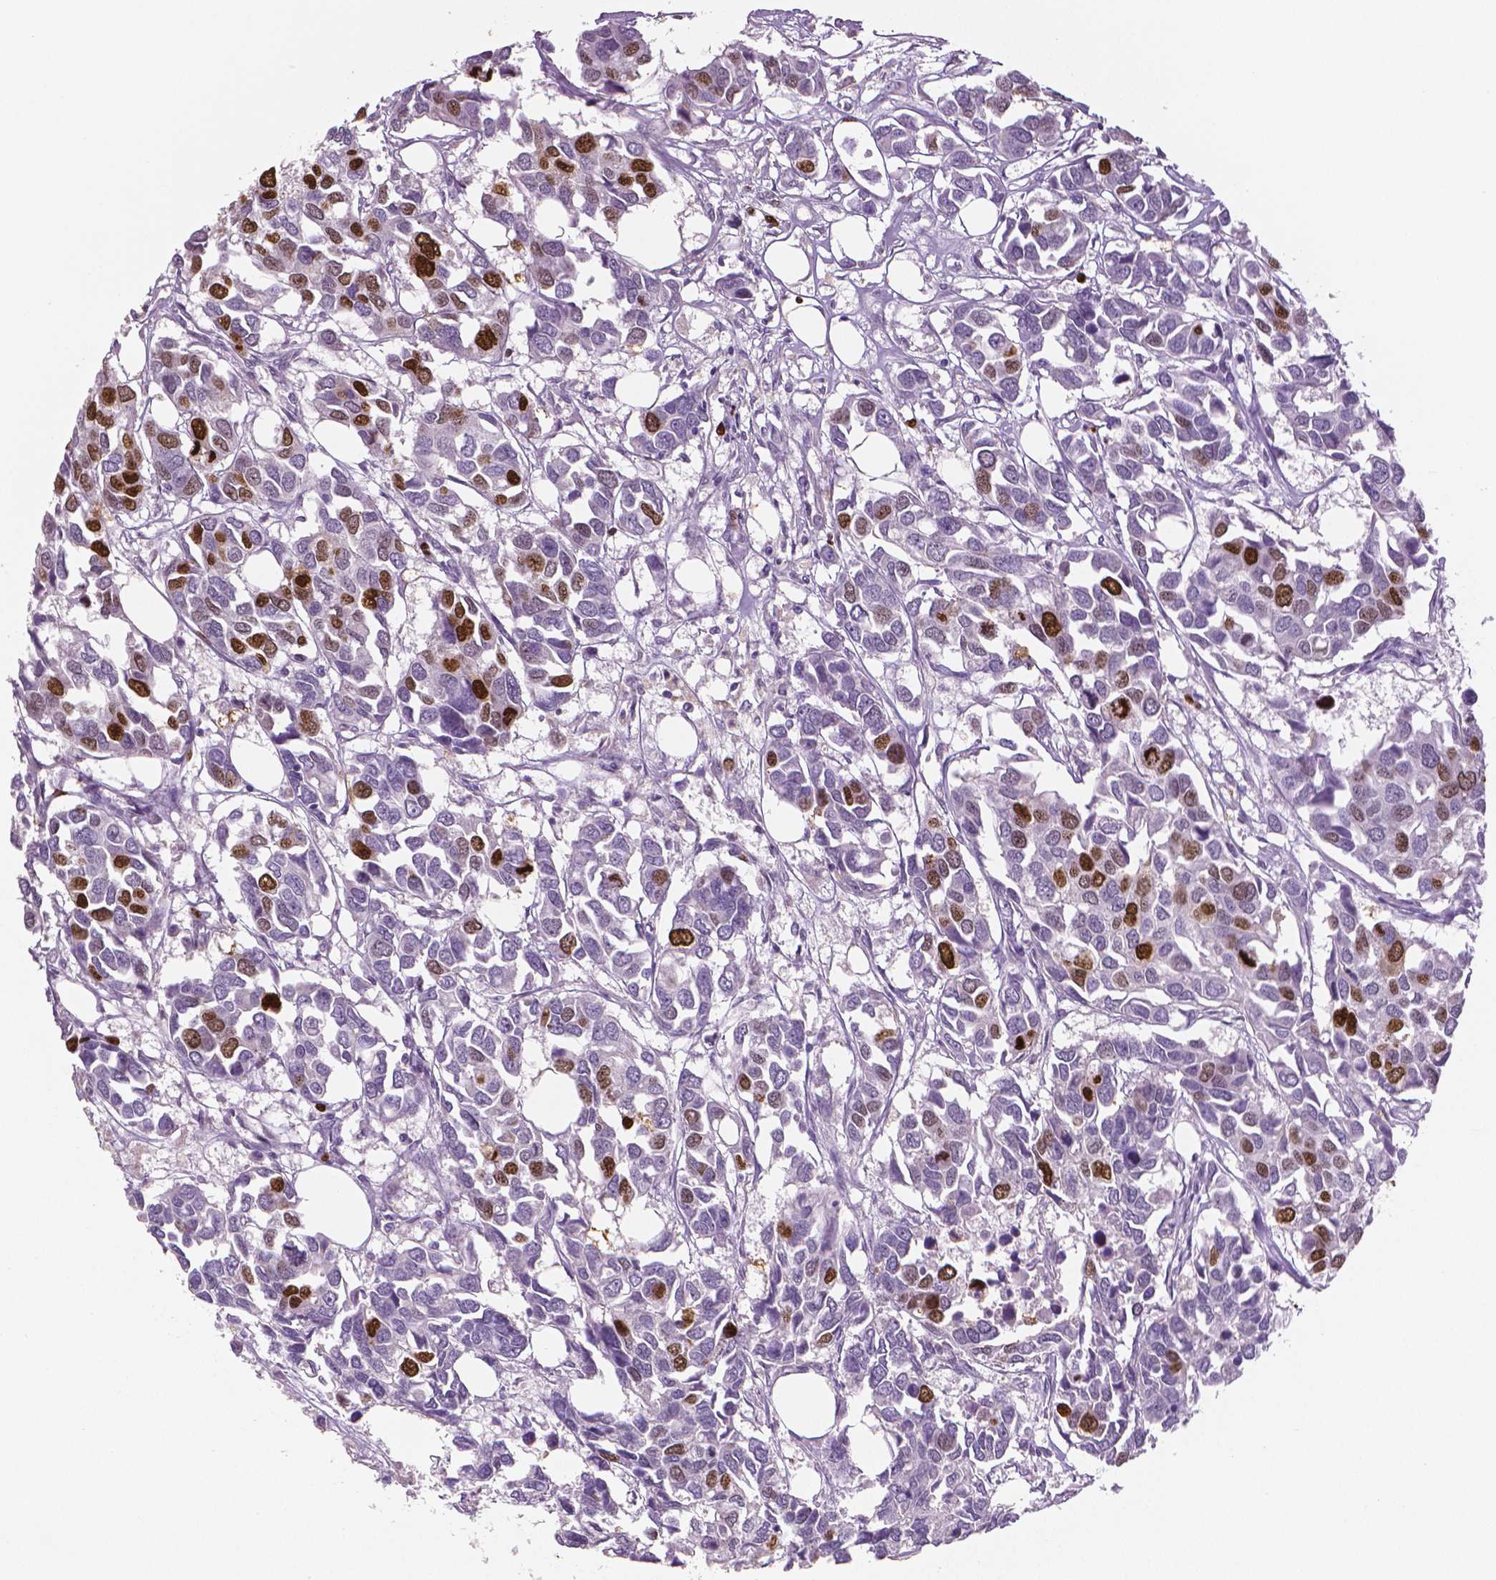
{"staining": {"intensity": "strong", "quantity": "<25%", "location": "nuclear"}, "tissue": "breast cancer", "cell_type": "Tumor cells", "image_type": "cancer", "snomed": [{"axis": "morphology", "description": "Duct carcinoma"}, {"axis": "topography", "description": "Breast"}], "caption": "Immunohistochemistry (IHC) of breast cancer reveals medium levels of strong nuclear positivity in approximately <25% of tumor cells.", "gene": "MKI67", "patient": {"sex": "female", "age": 83}}